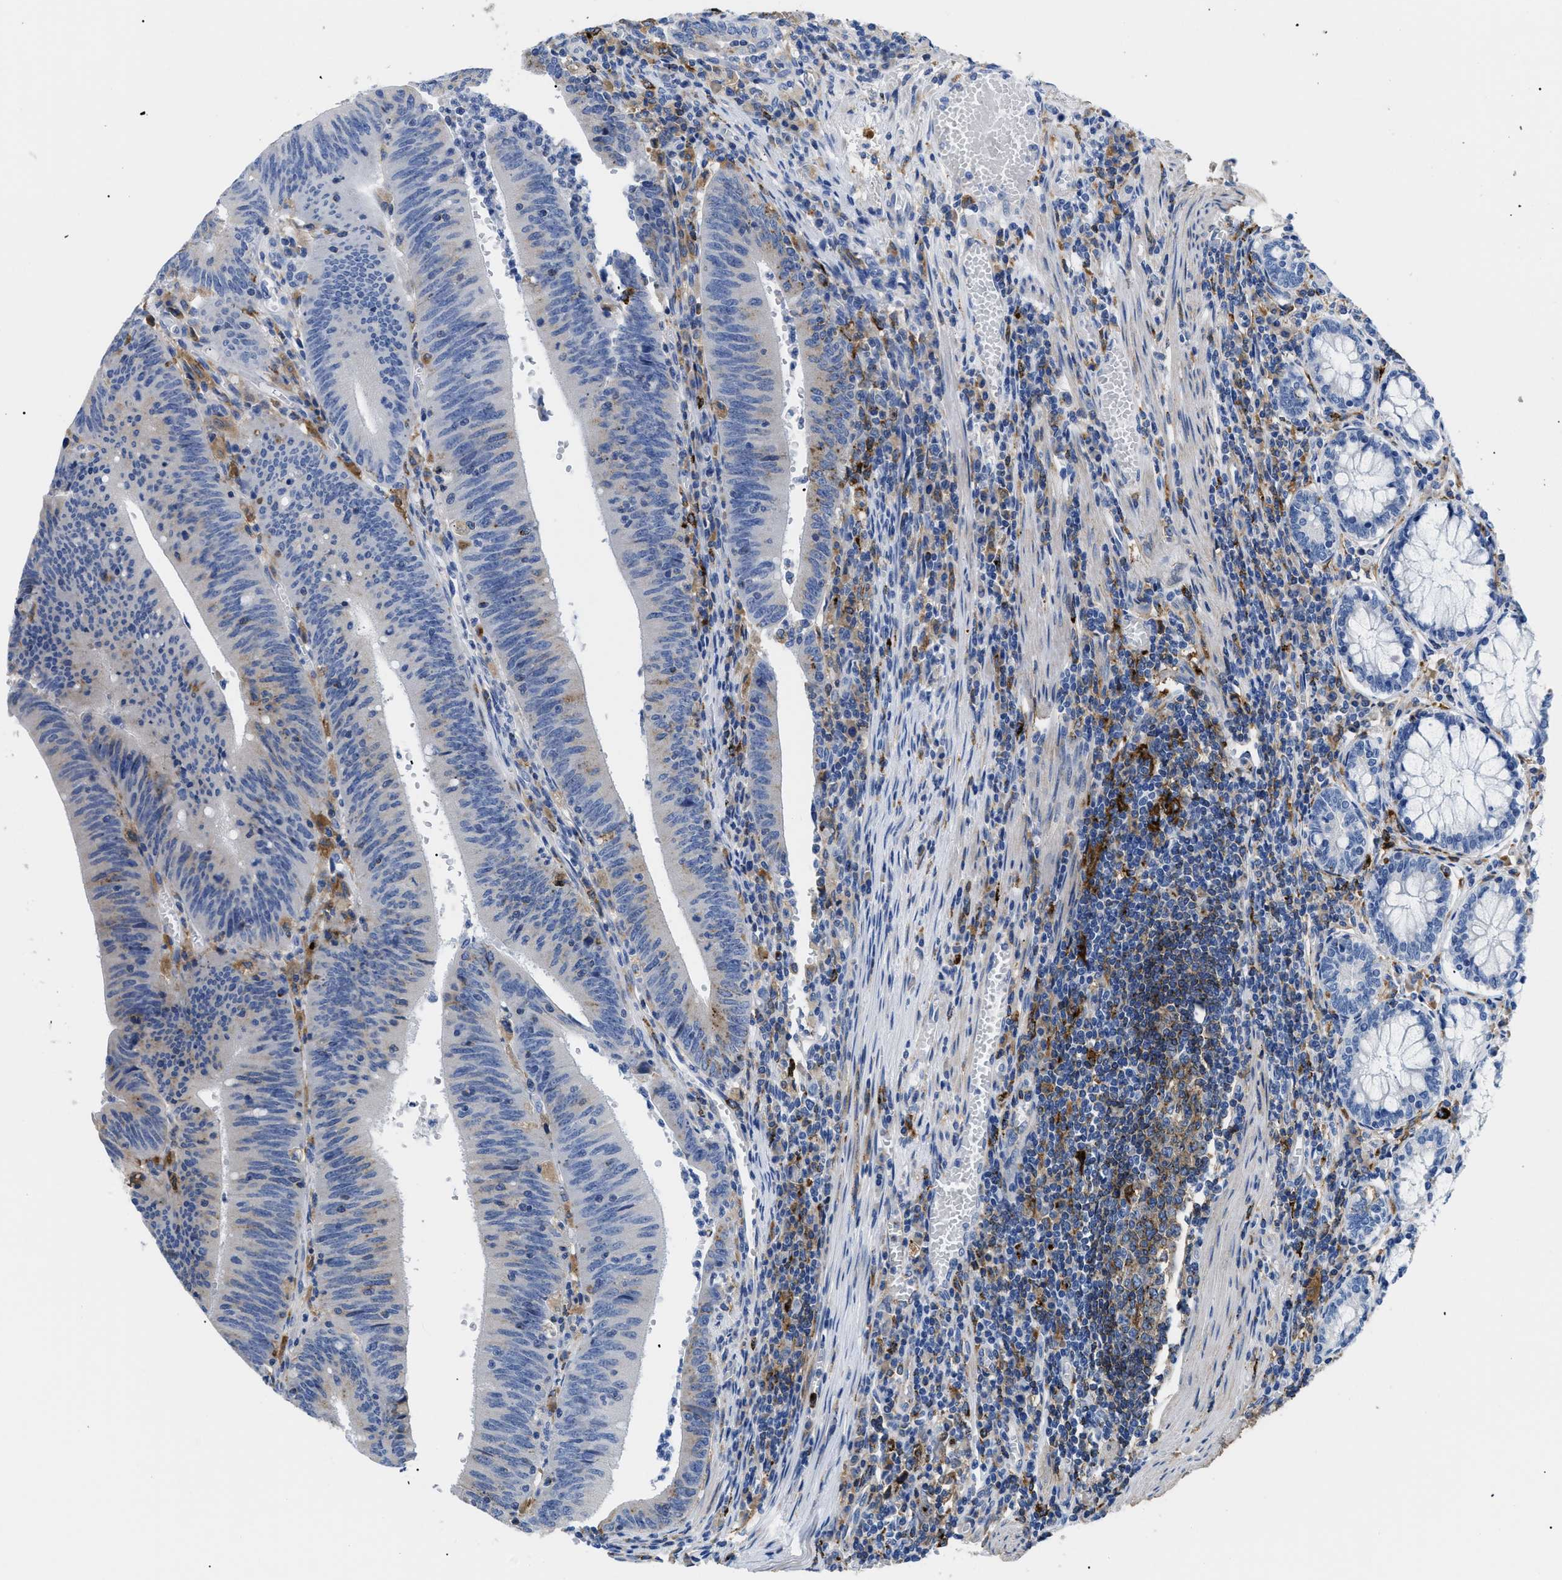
{"staining": {"intensity": "negative", "quantity": "none", "location": "none"}, "tissue": "colorectal cancer", "cell_type": "Tumor cells", "image_type": "cancer", "snomed": [{"axis": "morphology", "description": "Normal tissue, NOS"}, {"axis": "morphology", "description": "Adenocarcinoma, NOS"}, {"axis": "topography", "description": "Rectum"}], "caption": "Immunohistochemical staining of human colorectal adenocarcinoma shows no significant positivity in tumor cells.", "gene": "HLA-DPA1", "patient": {"sex": "female", "age": 66}}